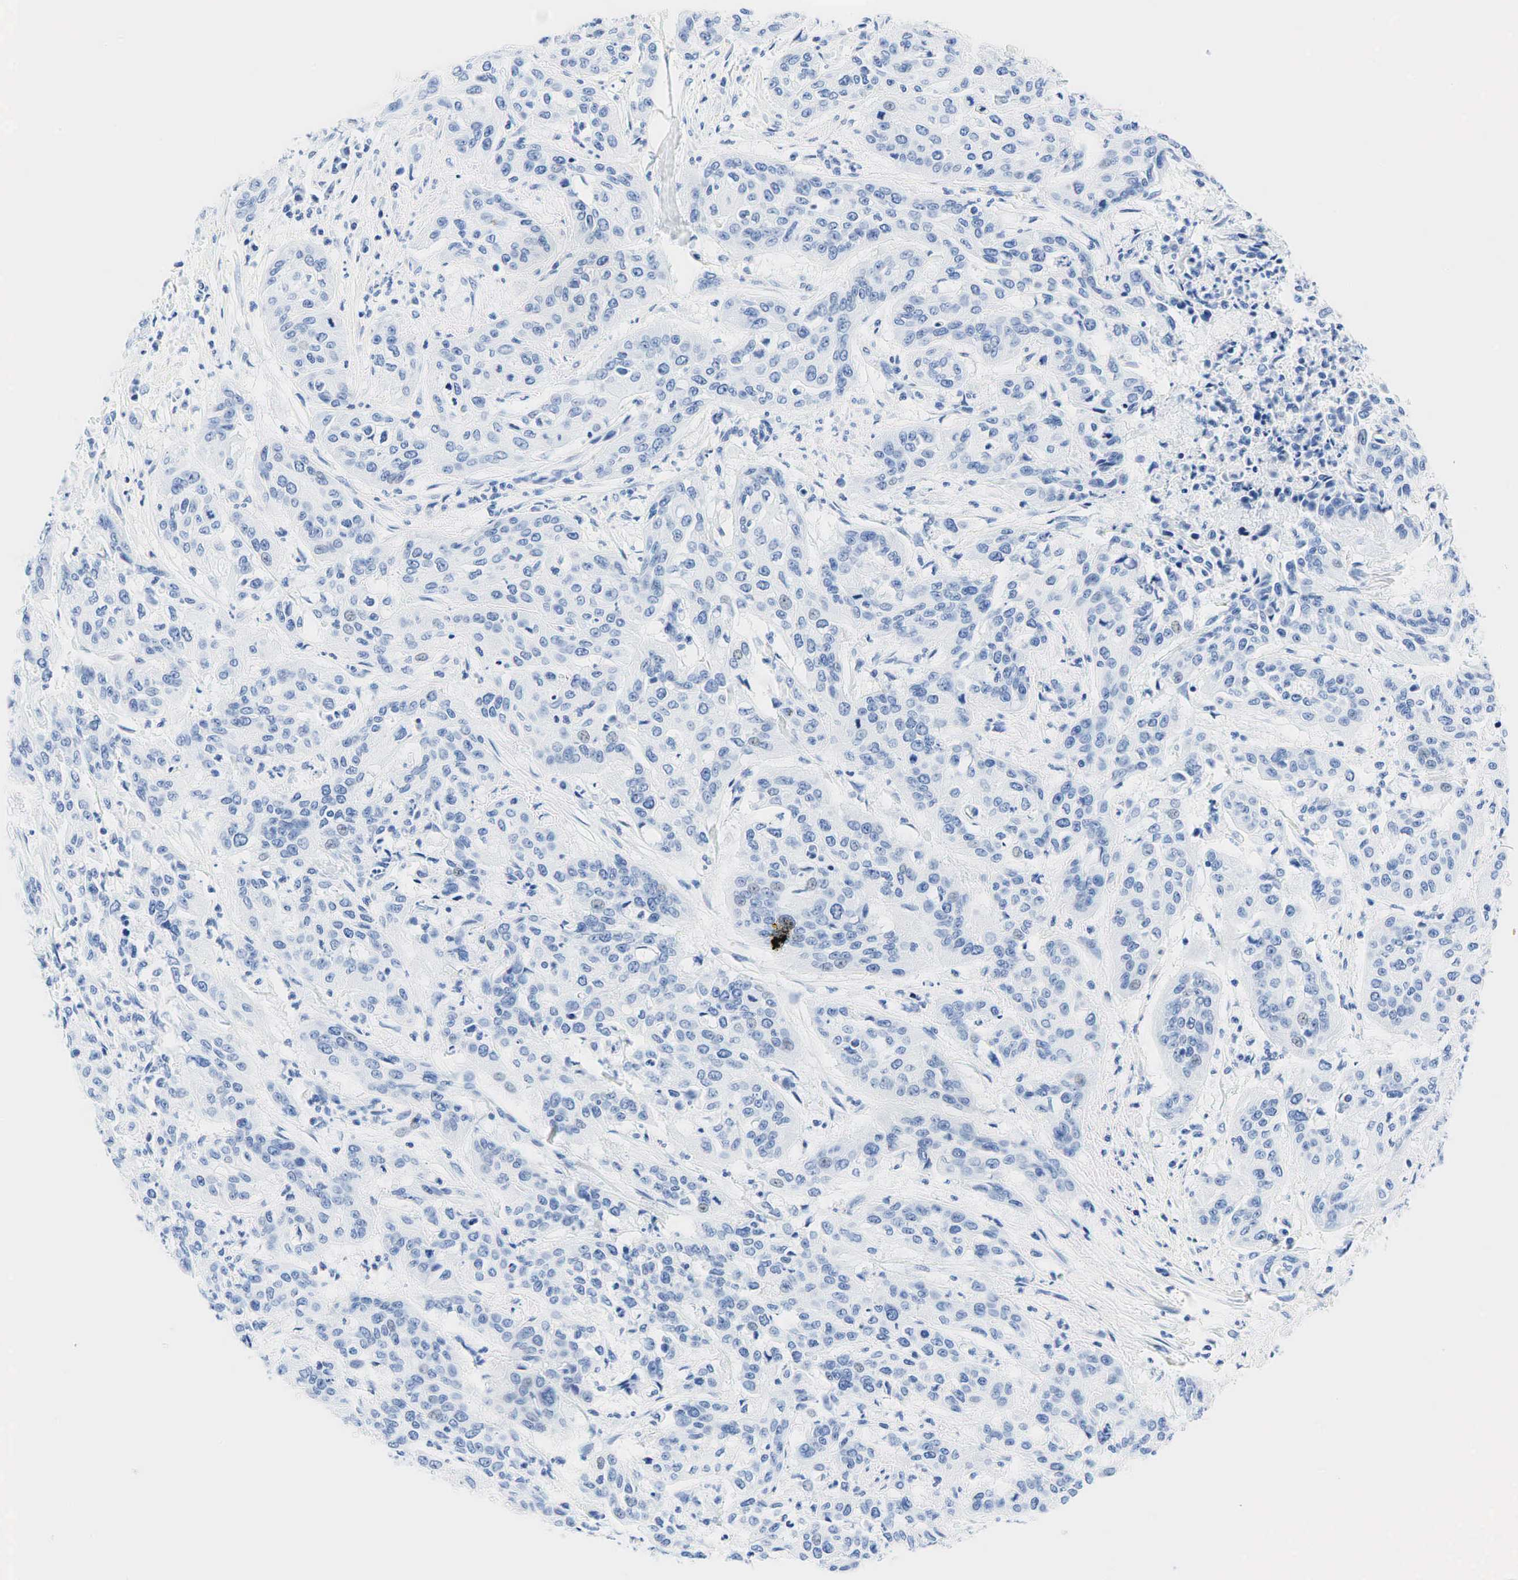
{"staining": {"intensity": "negative", "quantity": "none", "location": "none"}, "tissue": "cervical cancer", "cell_type": "Tumor cells", "image_type": "cancer", "snomed": [{"axis": "morphology", "description": "Squamous cell carcinoma, NOS"}, {"axis": "topography", "description": "Cervix"}], "caption": "Human cervical squamous cell carcinoma stained for a protein using immunohistochemistry displays no positivity in tumor cells.", "gene": "INHA", "patient": {"sex": "female", "age": 41}}